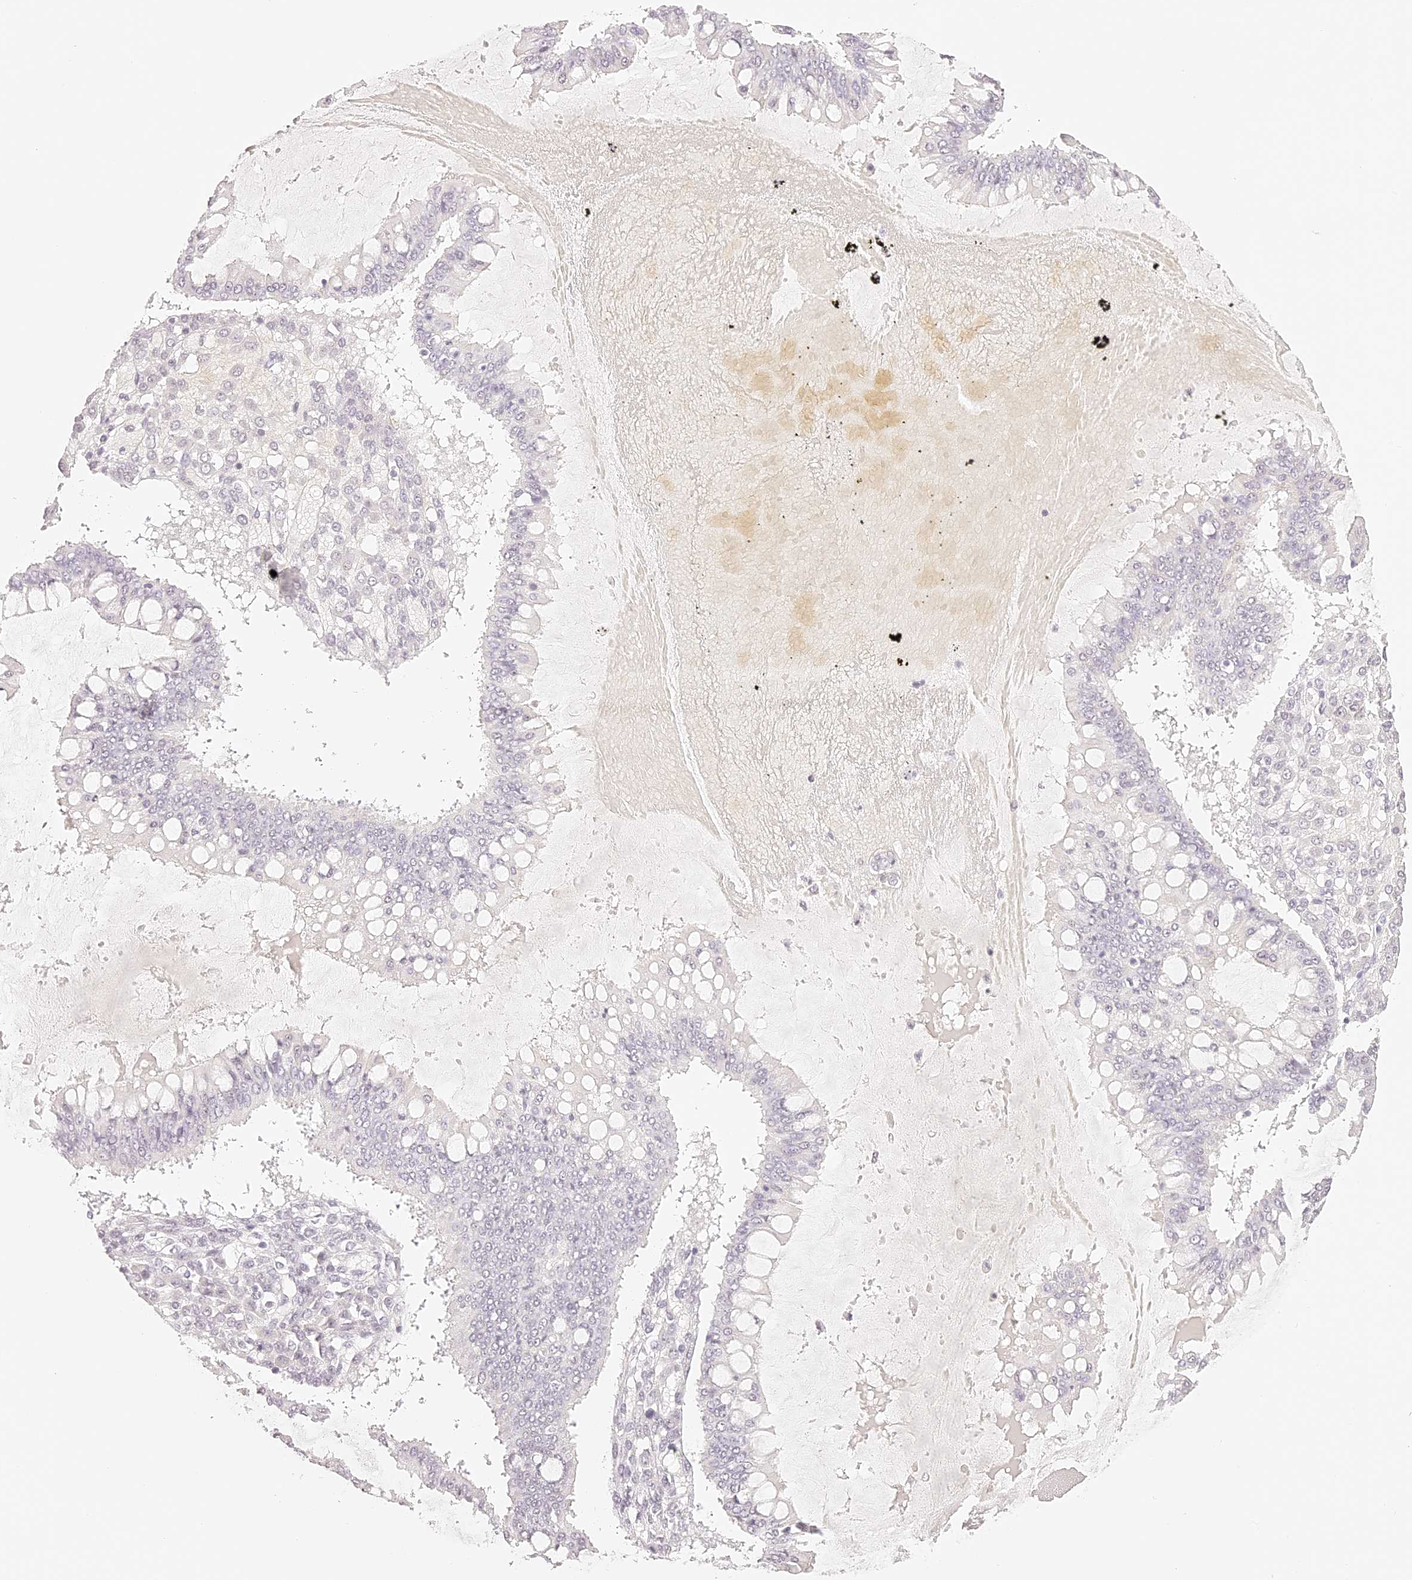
{"staining": {"intensity": "negative", "quantity": "none", "location": "none"}, "tissue": "ovarian cancer", "cell_type": "Tumor cells", "image_type": "cancer", "snomed": [{"axis": "morphology", "description": "Cystadenocarcinoma, mucinous, NOS"}, {"axis": "topography", "description": "Ovary"}], "caption": "Tumor cells are negative for protein expression in human ovarian cancer (mucinous cystadenocarcinoma).", "gene": "TRIM45", "patient": {"sex": "female", "age": 73}}